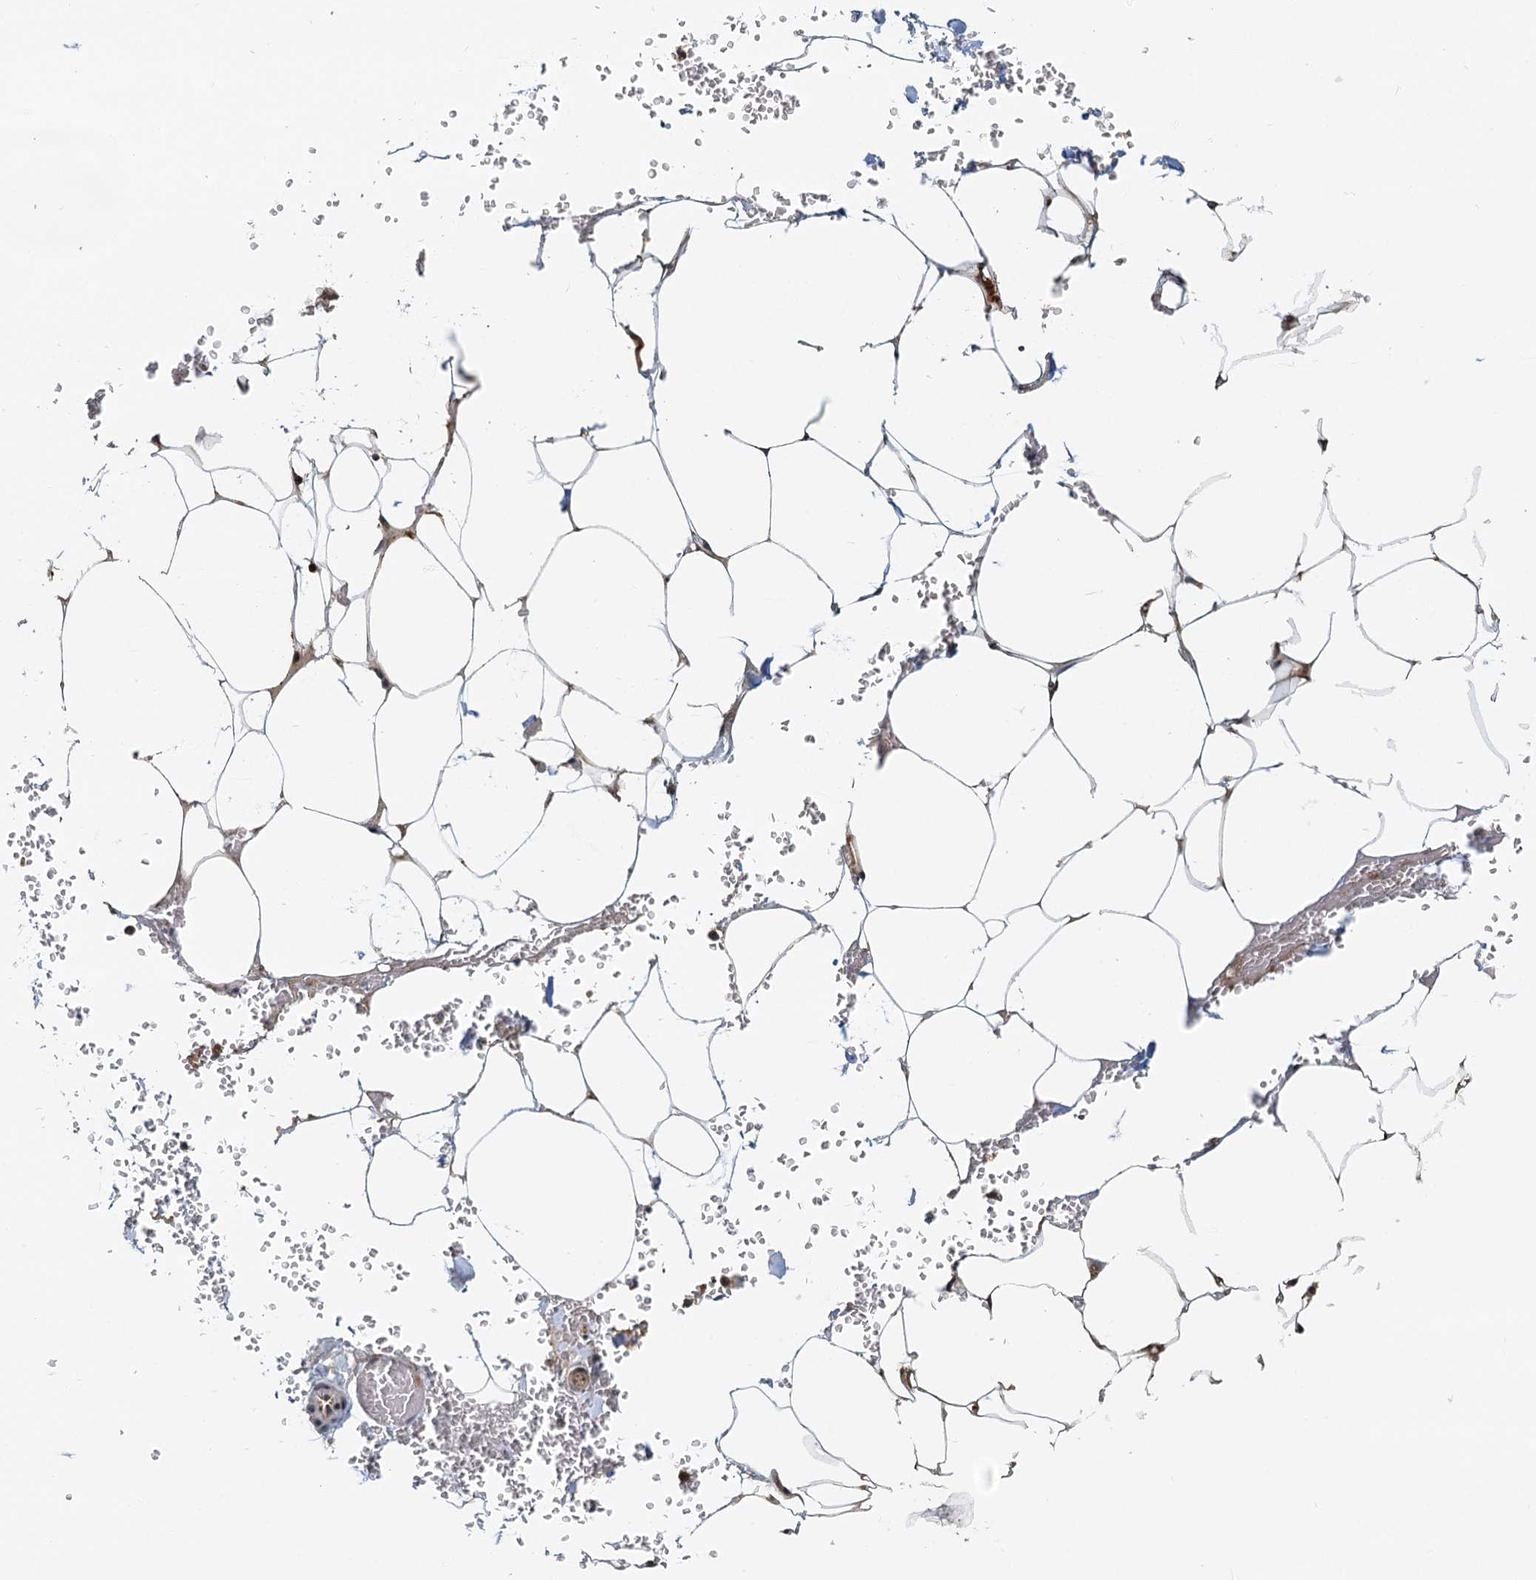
{"staining": {"intensity": "moderate", "quantity": "25%-75%", "location": "cytoplasmic/membranous"}, "tissue": "adipose tissue", "cell_type": "Adipocytes", "image_type": "normal", "snomed": [{"axis": "morphology", "description": "Normal tissue, NOS"}, {"axis": "topography", "description": "Gallbladder"}, {"axis": "topography", "description": "Peripheral nerve tissue"}], "caption": "Immunohistochemistry staining of unremarkable adipose tissue, which reveals medium levels of moderate cytoplasmic/membranous expression in about 25%-75% of adipocytes indicating moderate cytoplasmic/membranous protein staining. The staining was performed using DAB (brown) for protein detection and nuclei were counterstained in hematoxylin (blue).", "gene": "TOLLIP", "patient": {"sex": "male", "age": 38}}